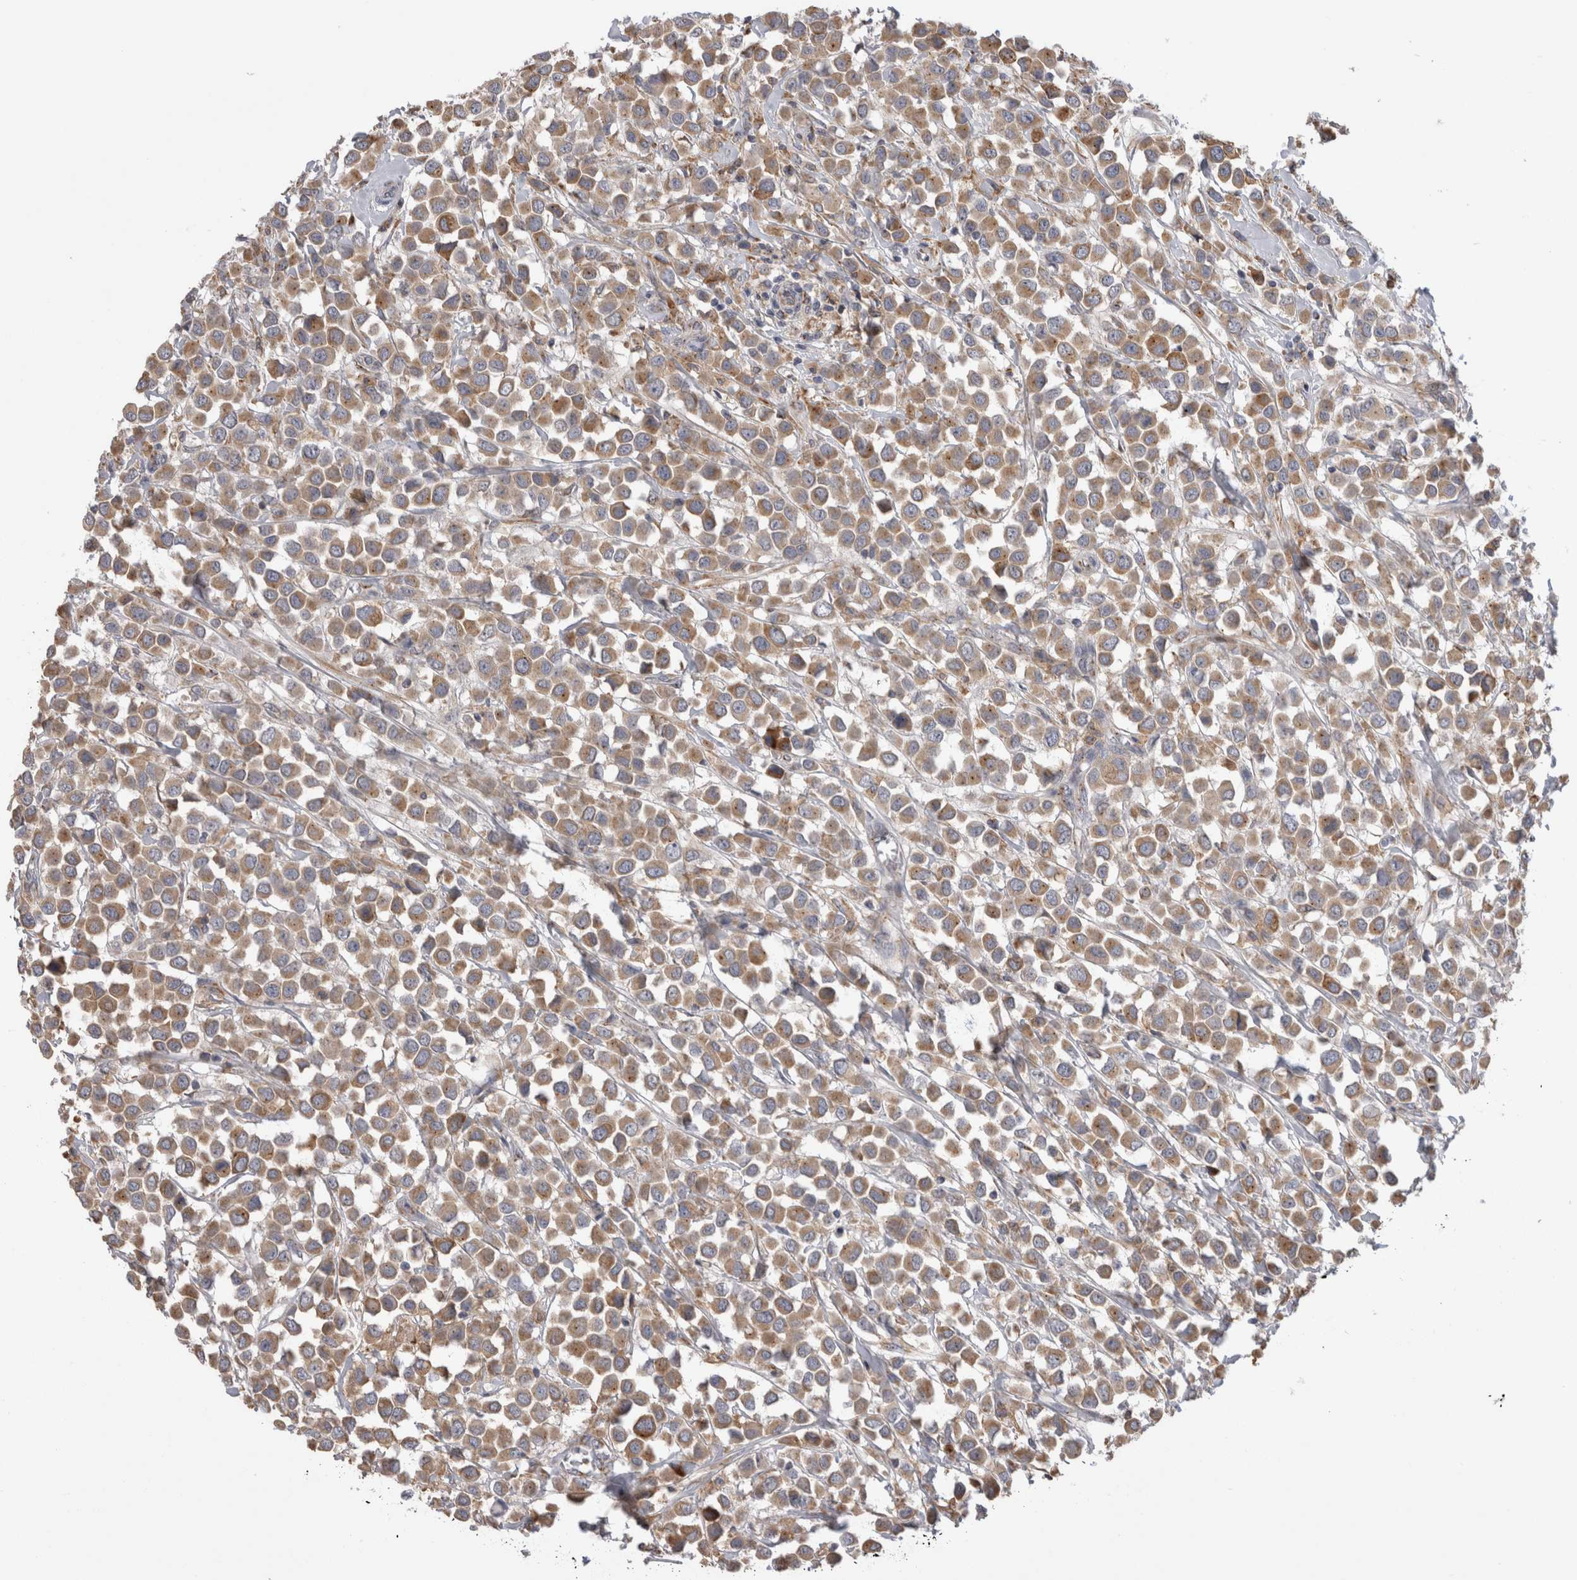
{"staining": {"intensity": "weak", "quantity": ">75%", "location": "cytoplasmic/membranous"}, "tissue": "breast cancer", "cell_type": "Tumor cells", "image_type": "cancer", "snomed": [{"axis": "morphology", "description": "Duct carcinoma"}, {"axis": "topography", "description": "Breast"}], "caption": "Breast infiltrating ductal carcinoma stained for a protein (brown) displays weak cytoplasmic/membranous positive positivity in approximately >75% of tumor cells.", "gene": "ZNF341", "patient": {"sex": "female", "age": 61}}